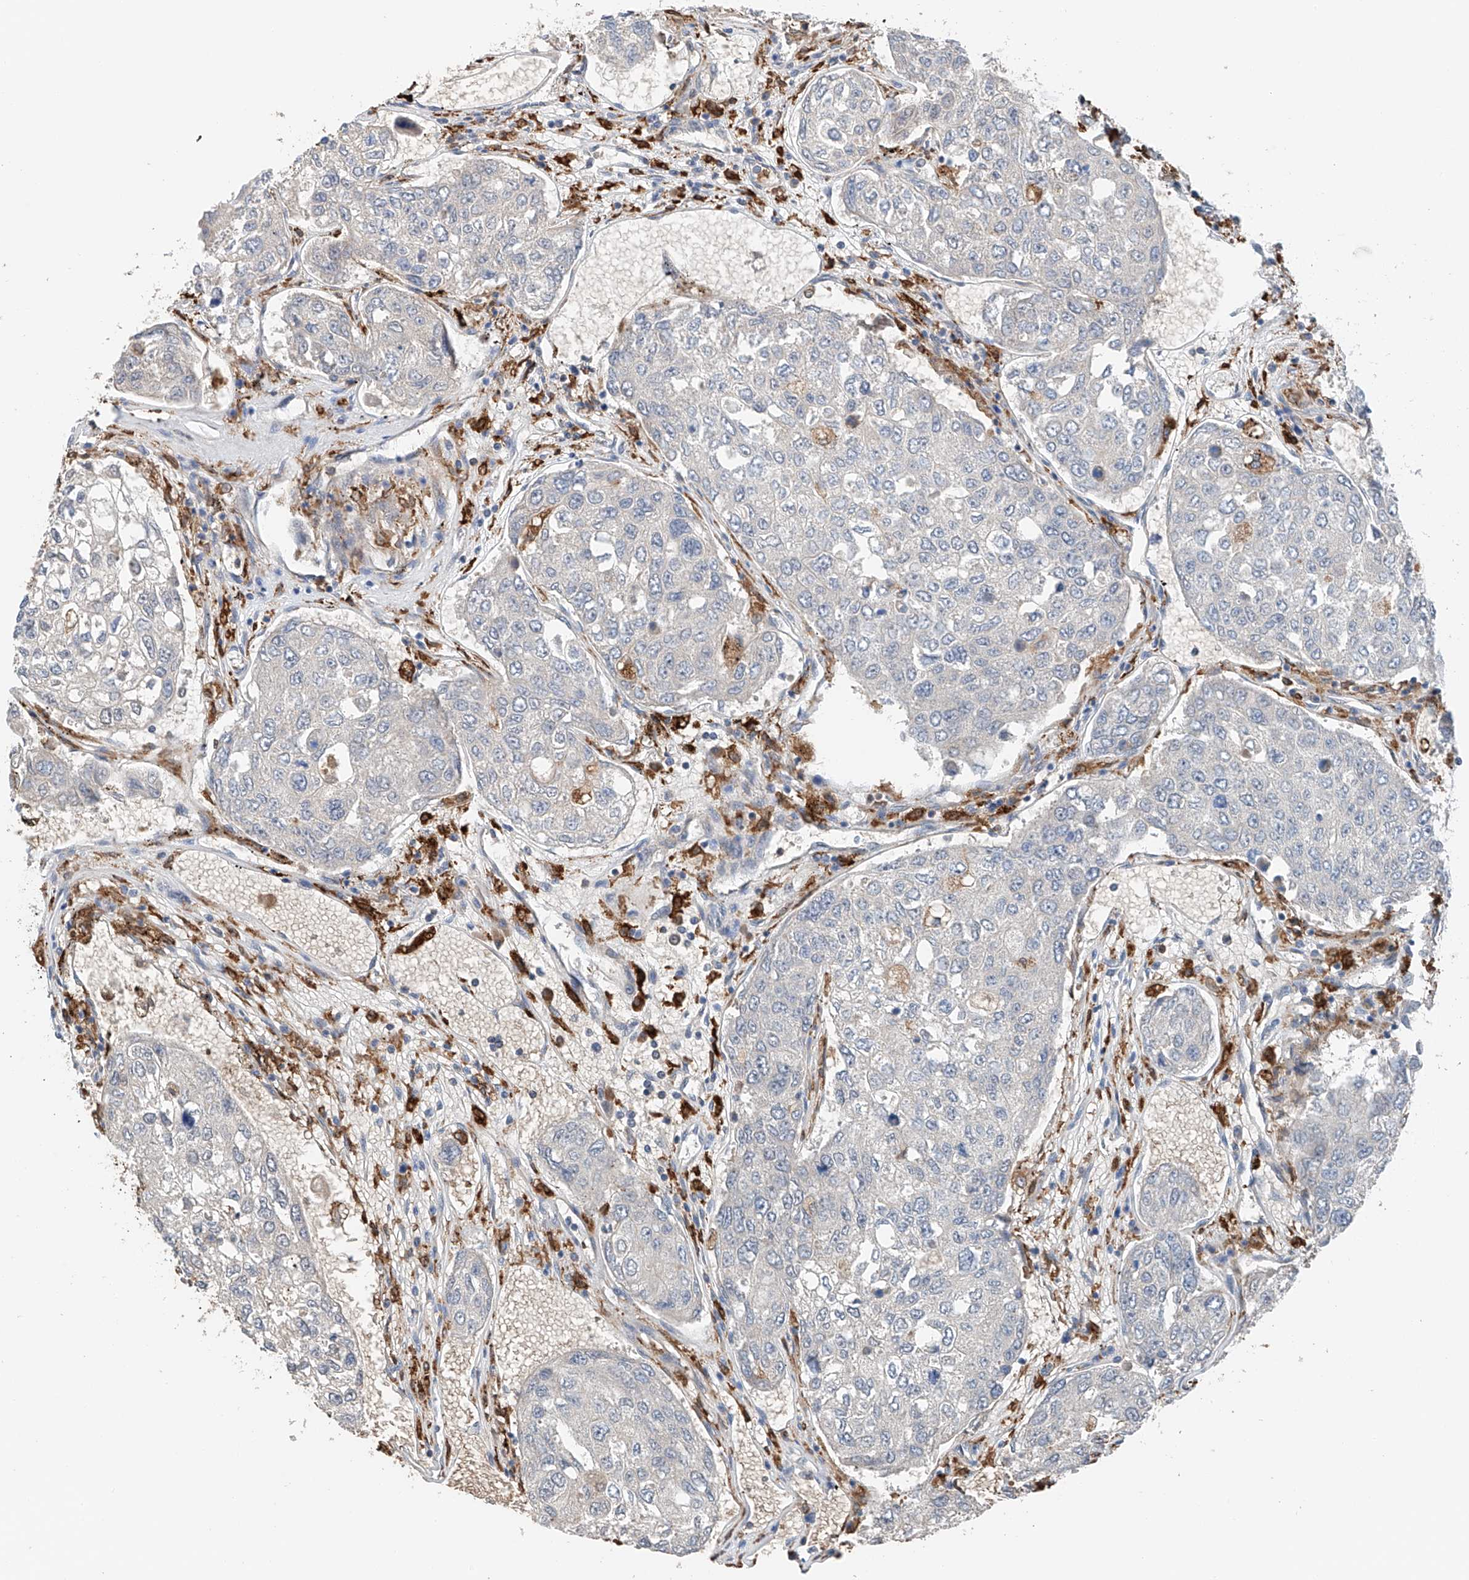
{"staining": {"intensity": "negative", "quantity": "none", "location": "none"}, "tissue": "urothelial cancer", "cell_type": "Tumor cells", "image_type": "cancer", "snomed": [{"axis": "morphology", "description": "Urothelial carcinoma, High grade"}, {"axis": "topography", "description": "Lymph node"}, {"axis": "topography", "description": "Urinary bladder"}], "caption": "Human high-grade urothelial carcinoma stained for a protein using immunohistochemistry displays no positivity in tumor cells.", "gene": "TBXAS1", "patient": {"sex": "male", "age": 51}}